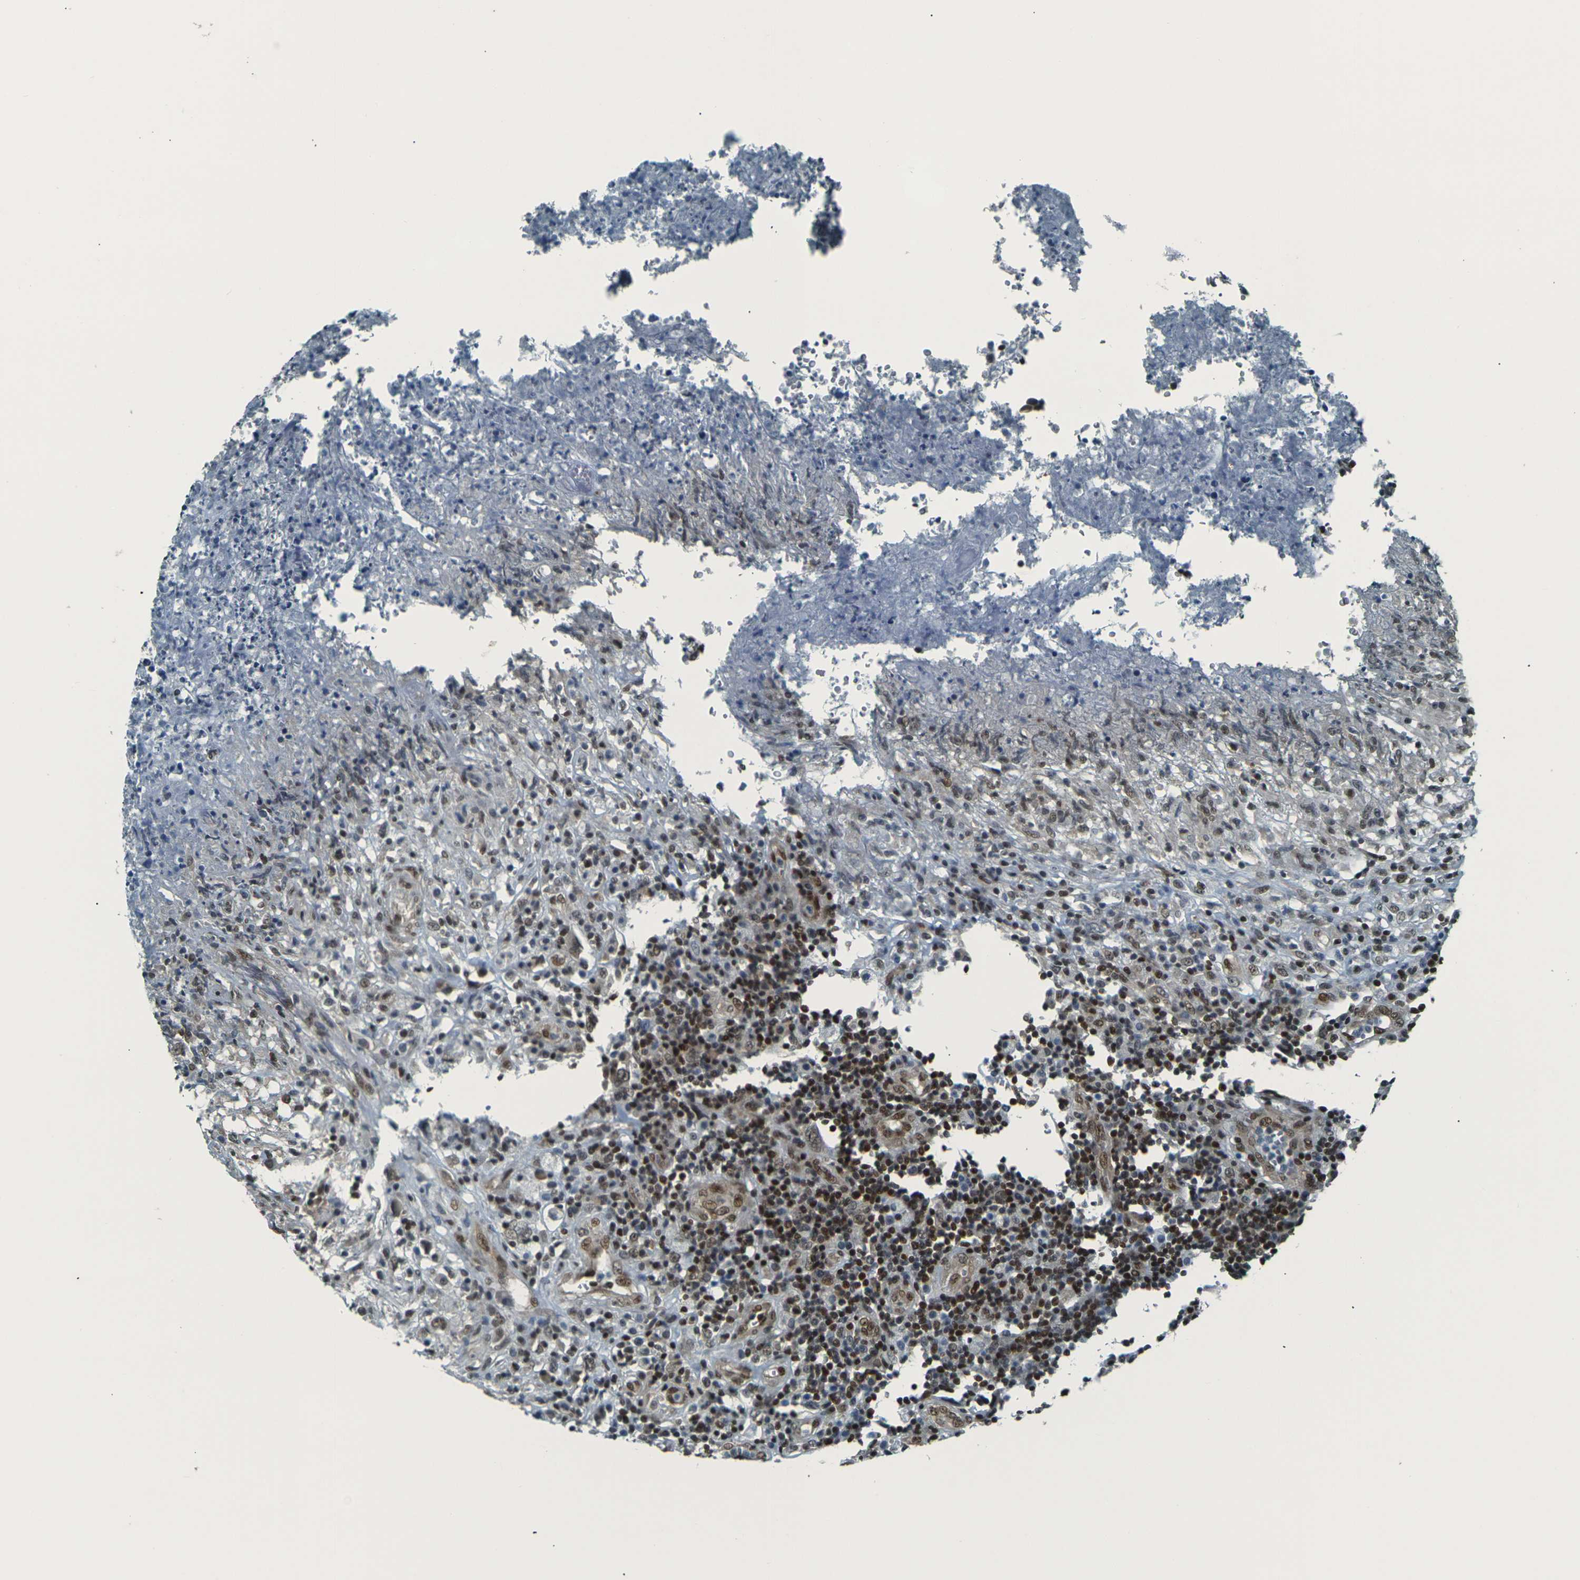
{"staining": {"intensity": "weak", "quantity": "25%-75%", "location": "nuclear"}, "tissue": "lymphoma", "cell_type": "Tumor cells", "image_type": "cancer", "snomed": [{"axis": "morphology", "description": "Malignant lymphoma, non-Hodgkin's type, High grade"}, {"axis": "topography", "description": "Lymph node"}], "caption": "Human malignant lymphoma, non-Hodgkin's type (high-grade) stained with a protein marker demonstrates weak staining in tumor cells.", "gene": "NHEJ1", "patient": {"sex": "female", "age": 84}}